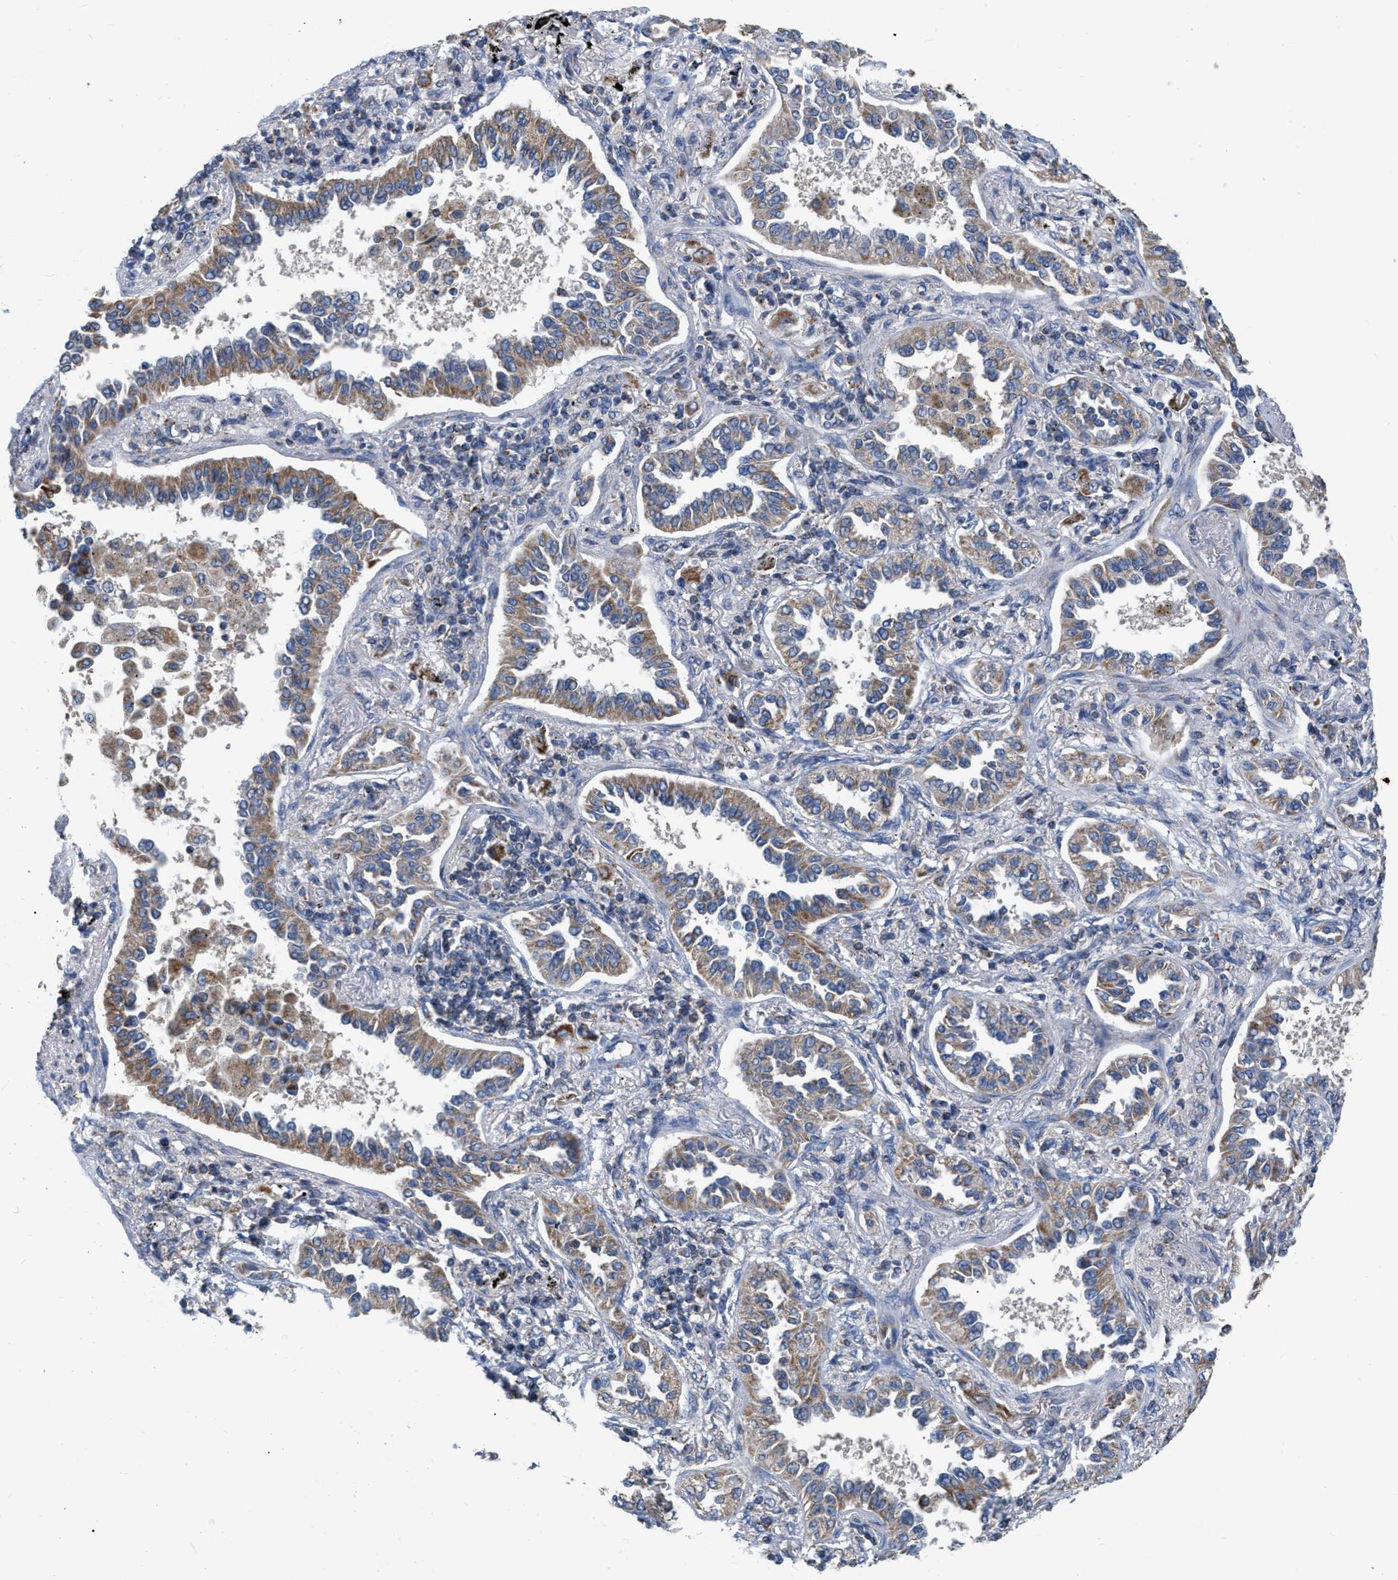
{"staining": {"intensity": "moderate", "quantity": ">75%", "location": "cytoplasmic/membranous"}, "tissue": "lung cancer", "cell_type": "Tumor cells", "image_type": "cancer", "snomed": [{"axis": "morphology", "description": "Normal tissue, NOS"}, {"axis": "morphology", "description": "Adenocarcinoma, NOS"}, {"axis": "topography", "description": "Lung"}], "caption": "Lung cancer (adenocarcinoma) stained with a brown dye displays moderate cytoplasmic/membranous positive staining in about >75% of tumor cells.", "gene": "DDX56", "patient": {"sex": "male", "age": 59}}